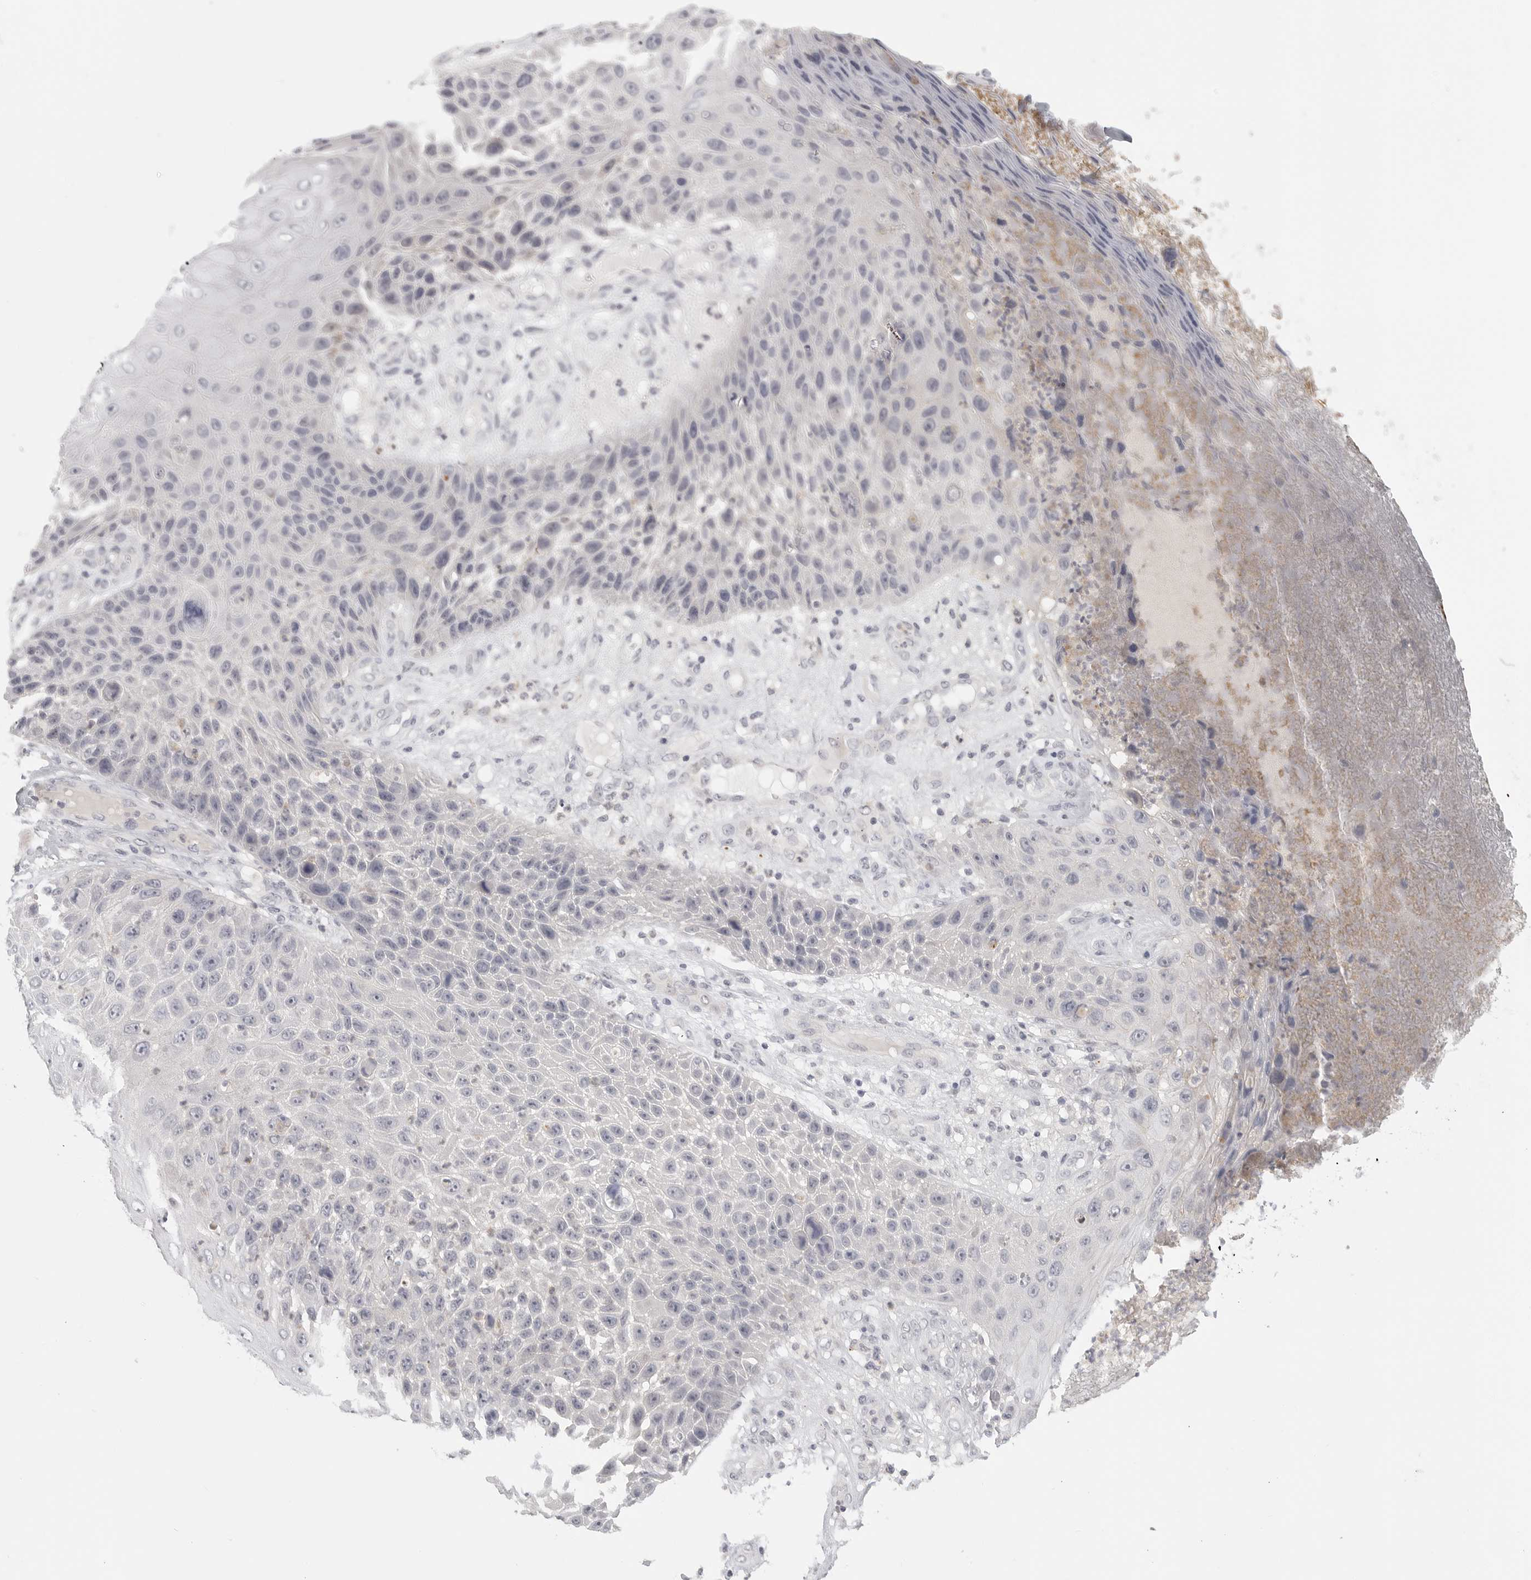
{"staining": {"intensity": "negative", "quantity": "none", "location": "none"}, "tissue": "skin cancer", "cell_type": "Tumor cells", "image_type": "cancer", "snomed": [{"axis": "morphology", "description": "Squamous cell carcinoma, NOS"}, {"axis": "topography", "description": "Skin"}], "caption": "Image shows no protein positivity in tumor cells of skin cancer tissue.", "gene": "HMGCS2", "patient": {"sex": "female", "age": 88}}